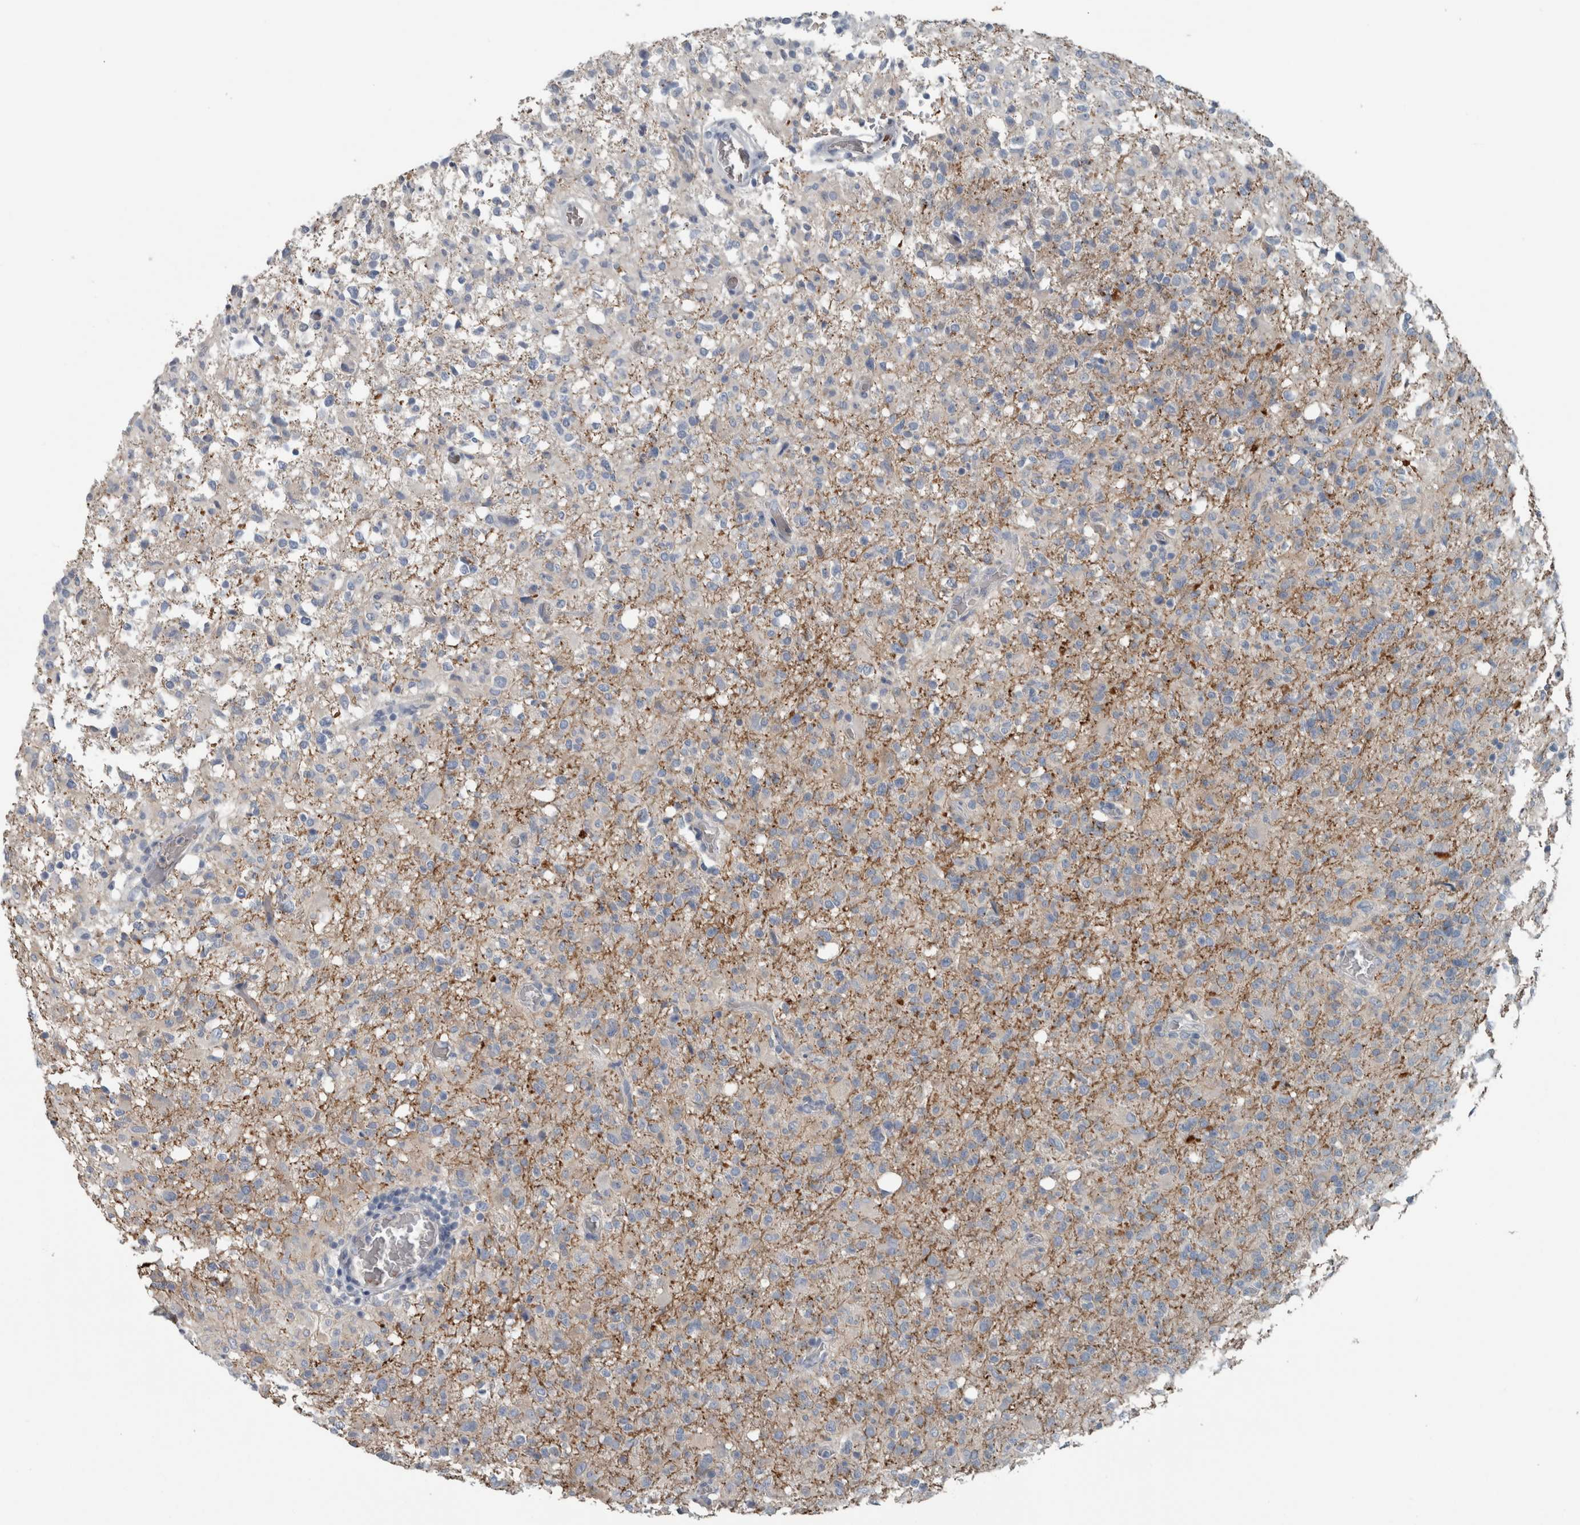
{"staining": {"intensity": "negative", "quantity": "none", "location": "none"}, "tissue": "glioma", "cell_type": "Tumor cells", "image_type": "cancer", "snomed": [{"axis": "morphology", "description": "Glioma, malignant, High grade"}, {"axis": "topography", "description": "Brain"}], "caption": "Glioma was stained to show a protein in brown. There is no significant expression in tumor cells.", "gene": "SH3GL2", "patient": {"sex": "female", "age": 57}}